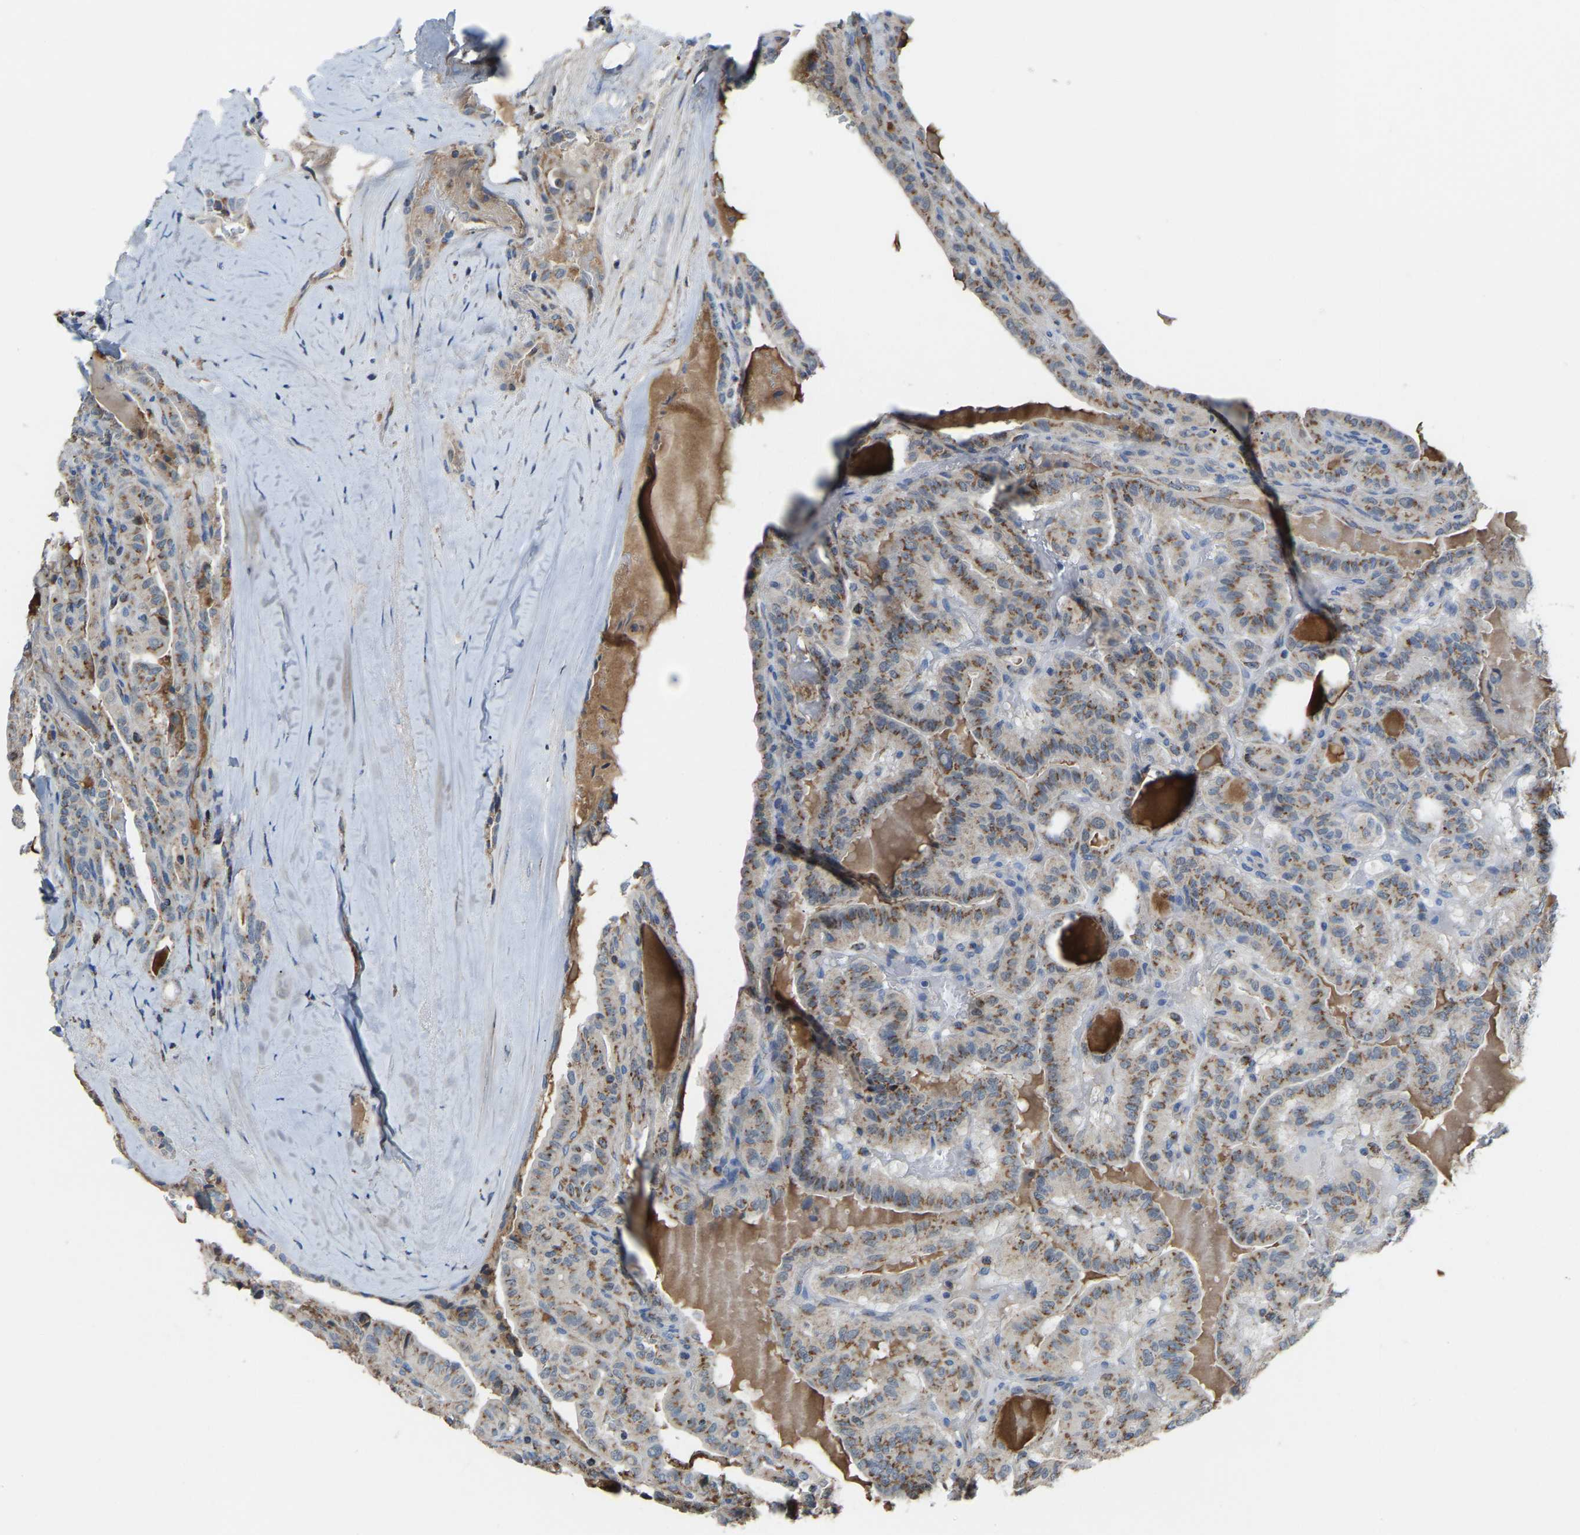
{"staining": {"intensity": "moderate", "quantity": ">75%", "location": "cytoplasmic/membranous"}, "tissue": "head and neck cancer", "cell_type": "Tumor cells", "image_type": "cancer", "snomed": [{"axis": "morphology", "description": "Squamous cell carcinoma, NOS"}, {"axis": "topography", "description": "Oral tissue"}, {"axis": "topography", "description": "Head-Neck"}], "caption": "A micrograph of human head and neck cancer stained for a protein exhibits moderate cytoplasmic/membranous brown staining in tumor cells.", "gene": "CANT1", "patient": {"sex": "female", "age": 50}}